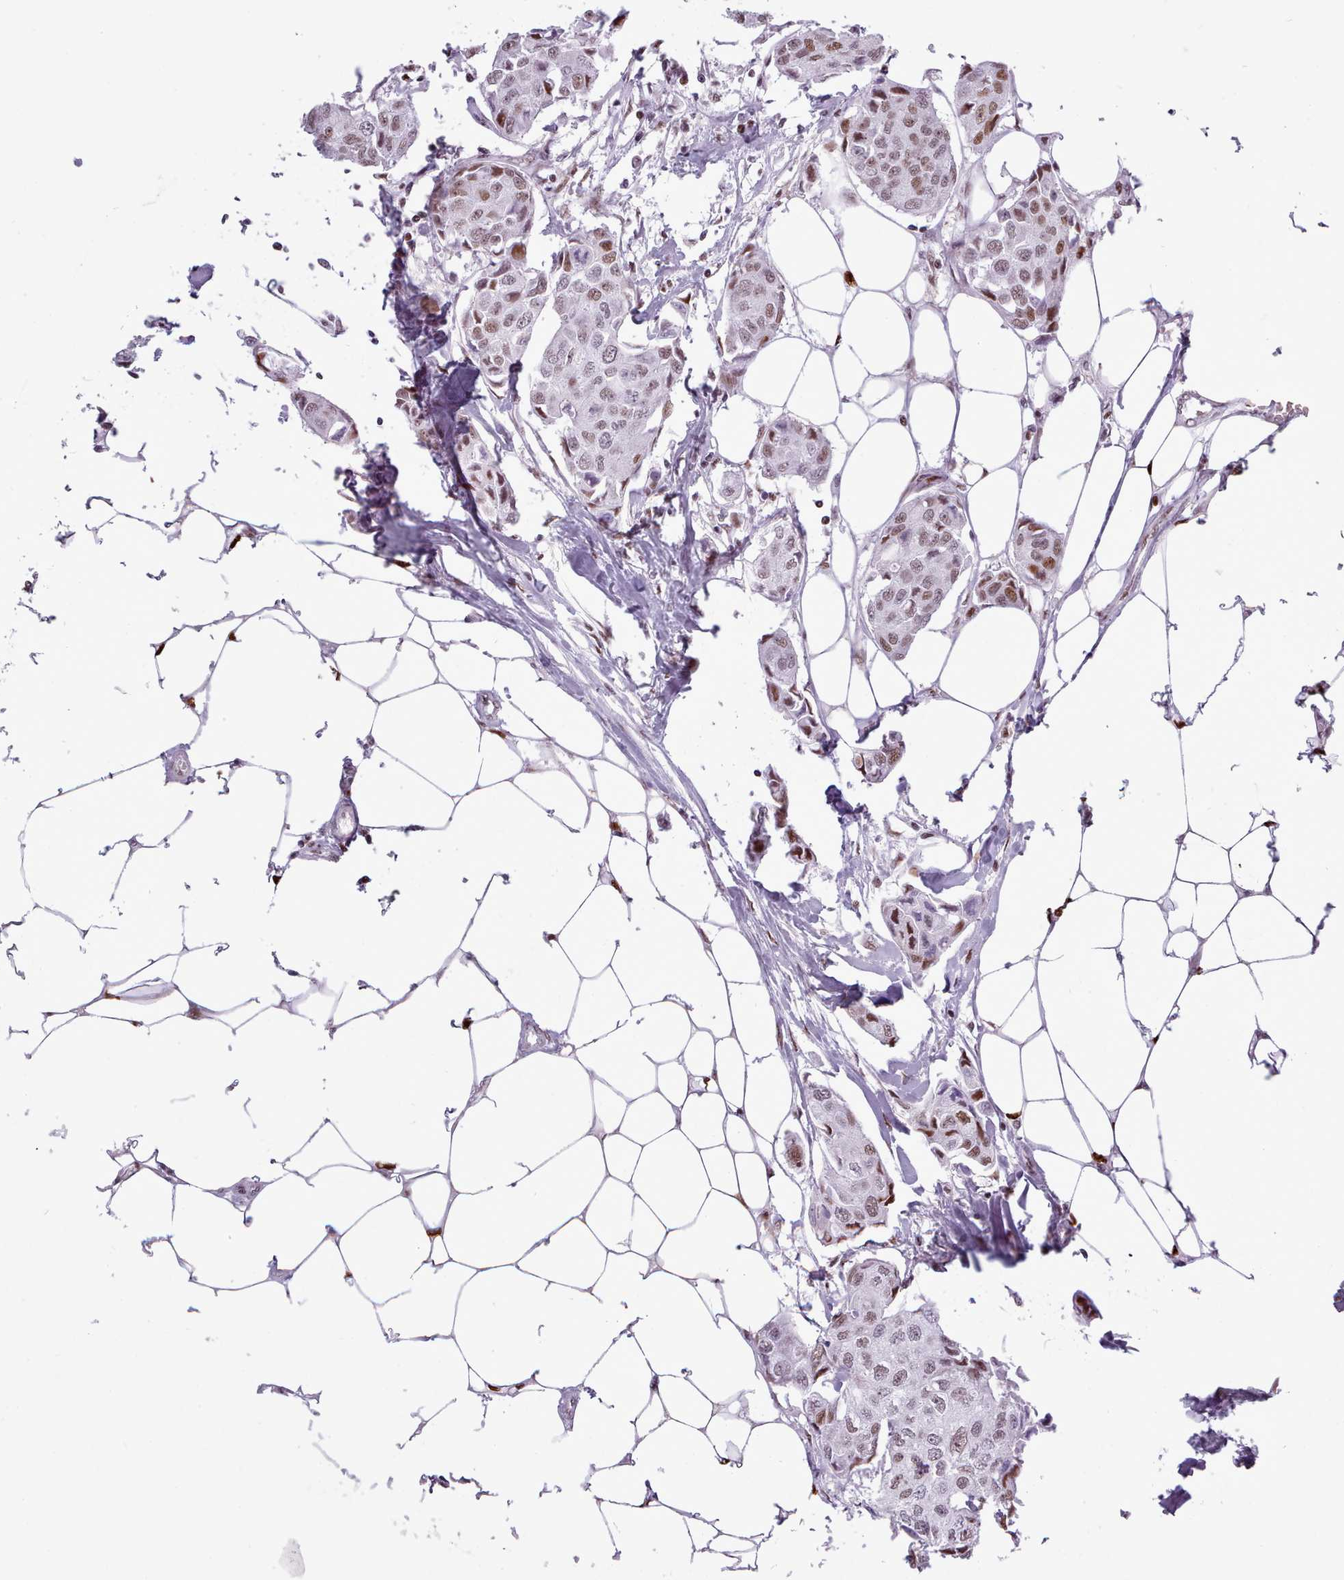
{"staining": {"intensity": "moderate", "quantity": ">75%", "location": "nuclear"}, "tissue": "breast cancer", "cell_type": "Tumor cells", "image_type": "cancer", "snomed": [{"axis": "morphology", "description": "Duct carcinoma"}, {"axis": "topography", "description": "Breast"}, {"axis": "topography", "description": "Lymph node"}], "caption": "This histopathology image displays immunohistochemistry (IHC) staining of breast cancer (intraductal carcinoma), with medium moderate nuclear staining in approximately >75% of tumor cells.", "gene": "SRSF4", "patient": {"sex": "female", "age": 80}}